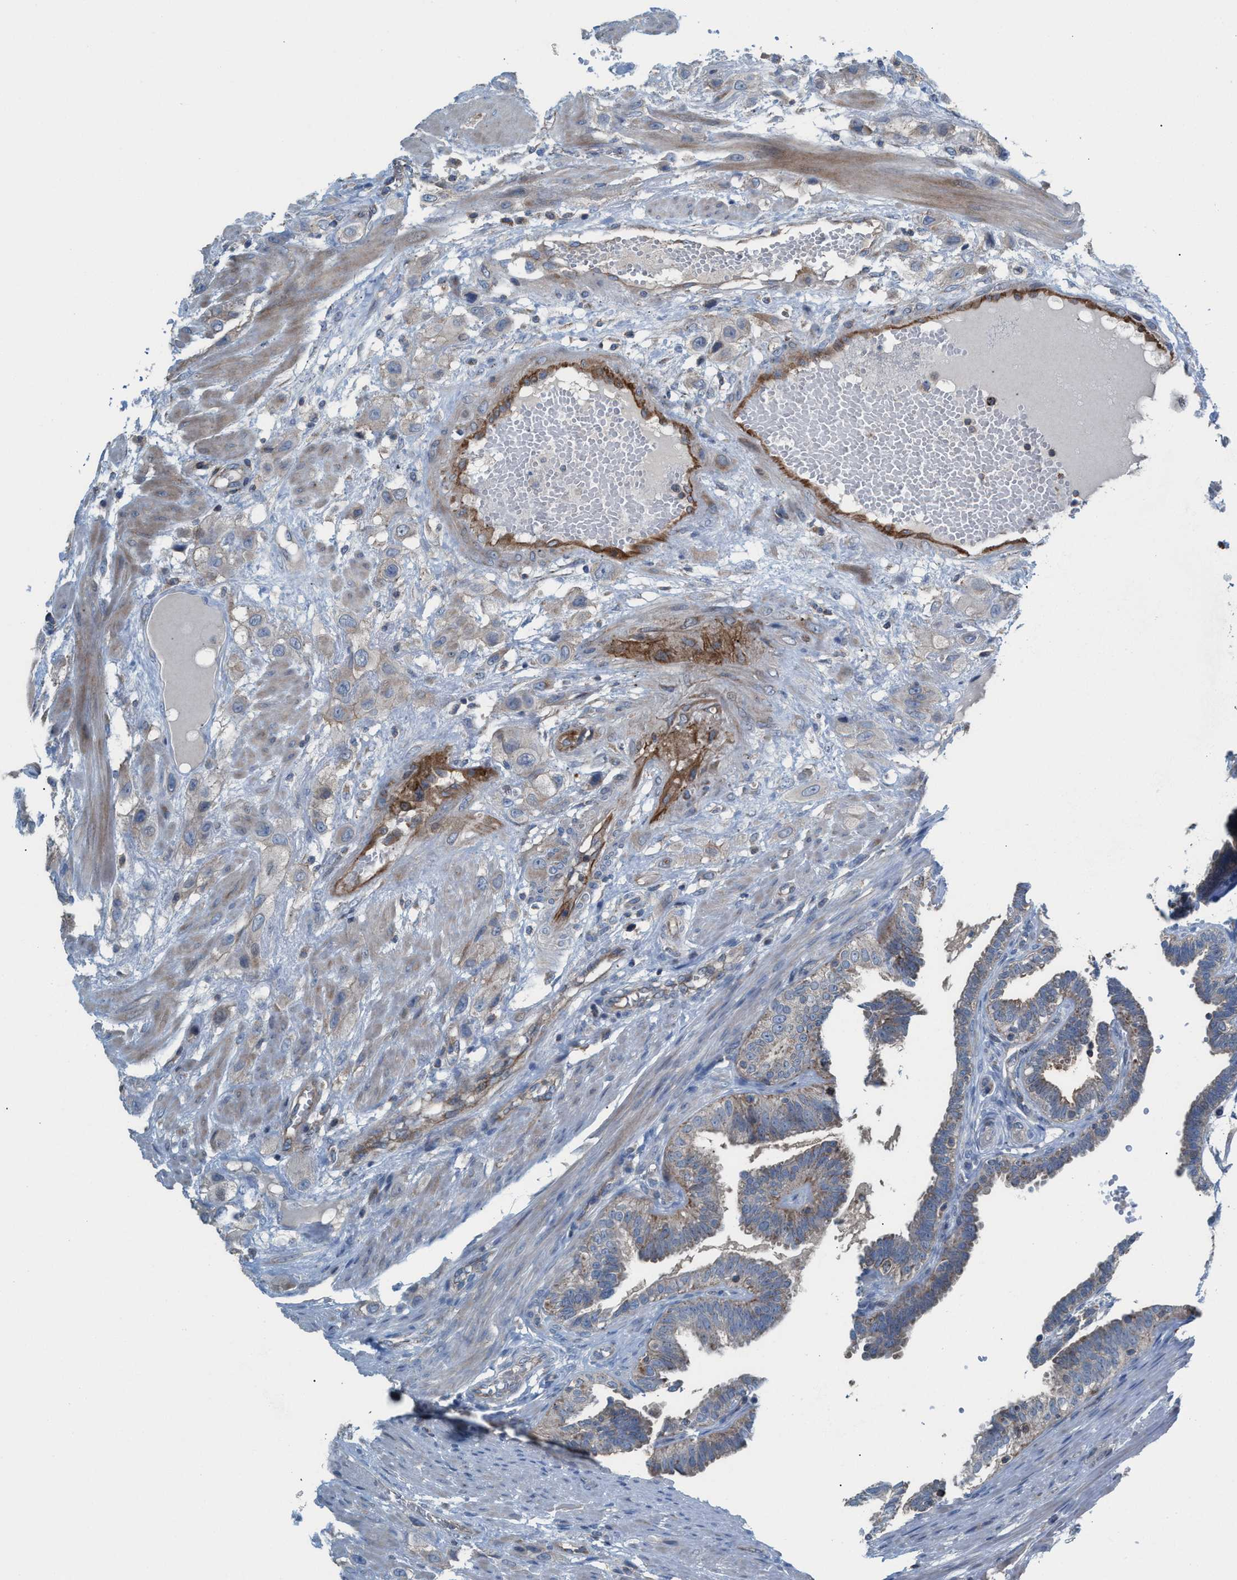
{"staining": {"intensity": "weak", "quantity": "25%-75%", "location": "cytoplasmic/membranous"}, "tissue": "fallopian tube", "cell_type": "Glandular cells", "image_type": "normal", "snomed": [{"axis": "morphology", "description": "Normal tissue, NOS"}, {"axis": "topography", "description": "Fallopian tube"}, {"axis": "topography", "description": "Placenta"}], "caption": "The immunohistochemical stain highlights weak cytoplasmic/membranous positivity in glandular cells of normal fallopian tube. The staining was performed using DAB to visualize the protein expression in brown, while the nuclei were stained in blue with hematoxylin (Magnification: 20x).", "gene": "MRM1", "patient": {"sex": "female", "age": 34}}